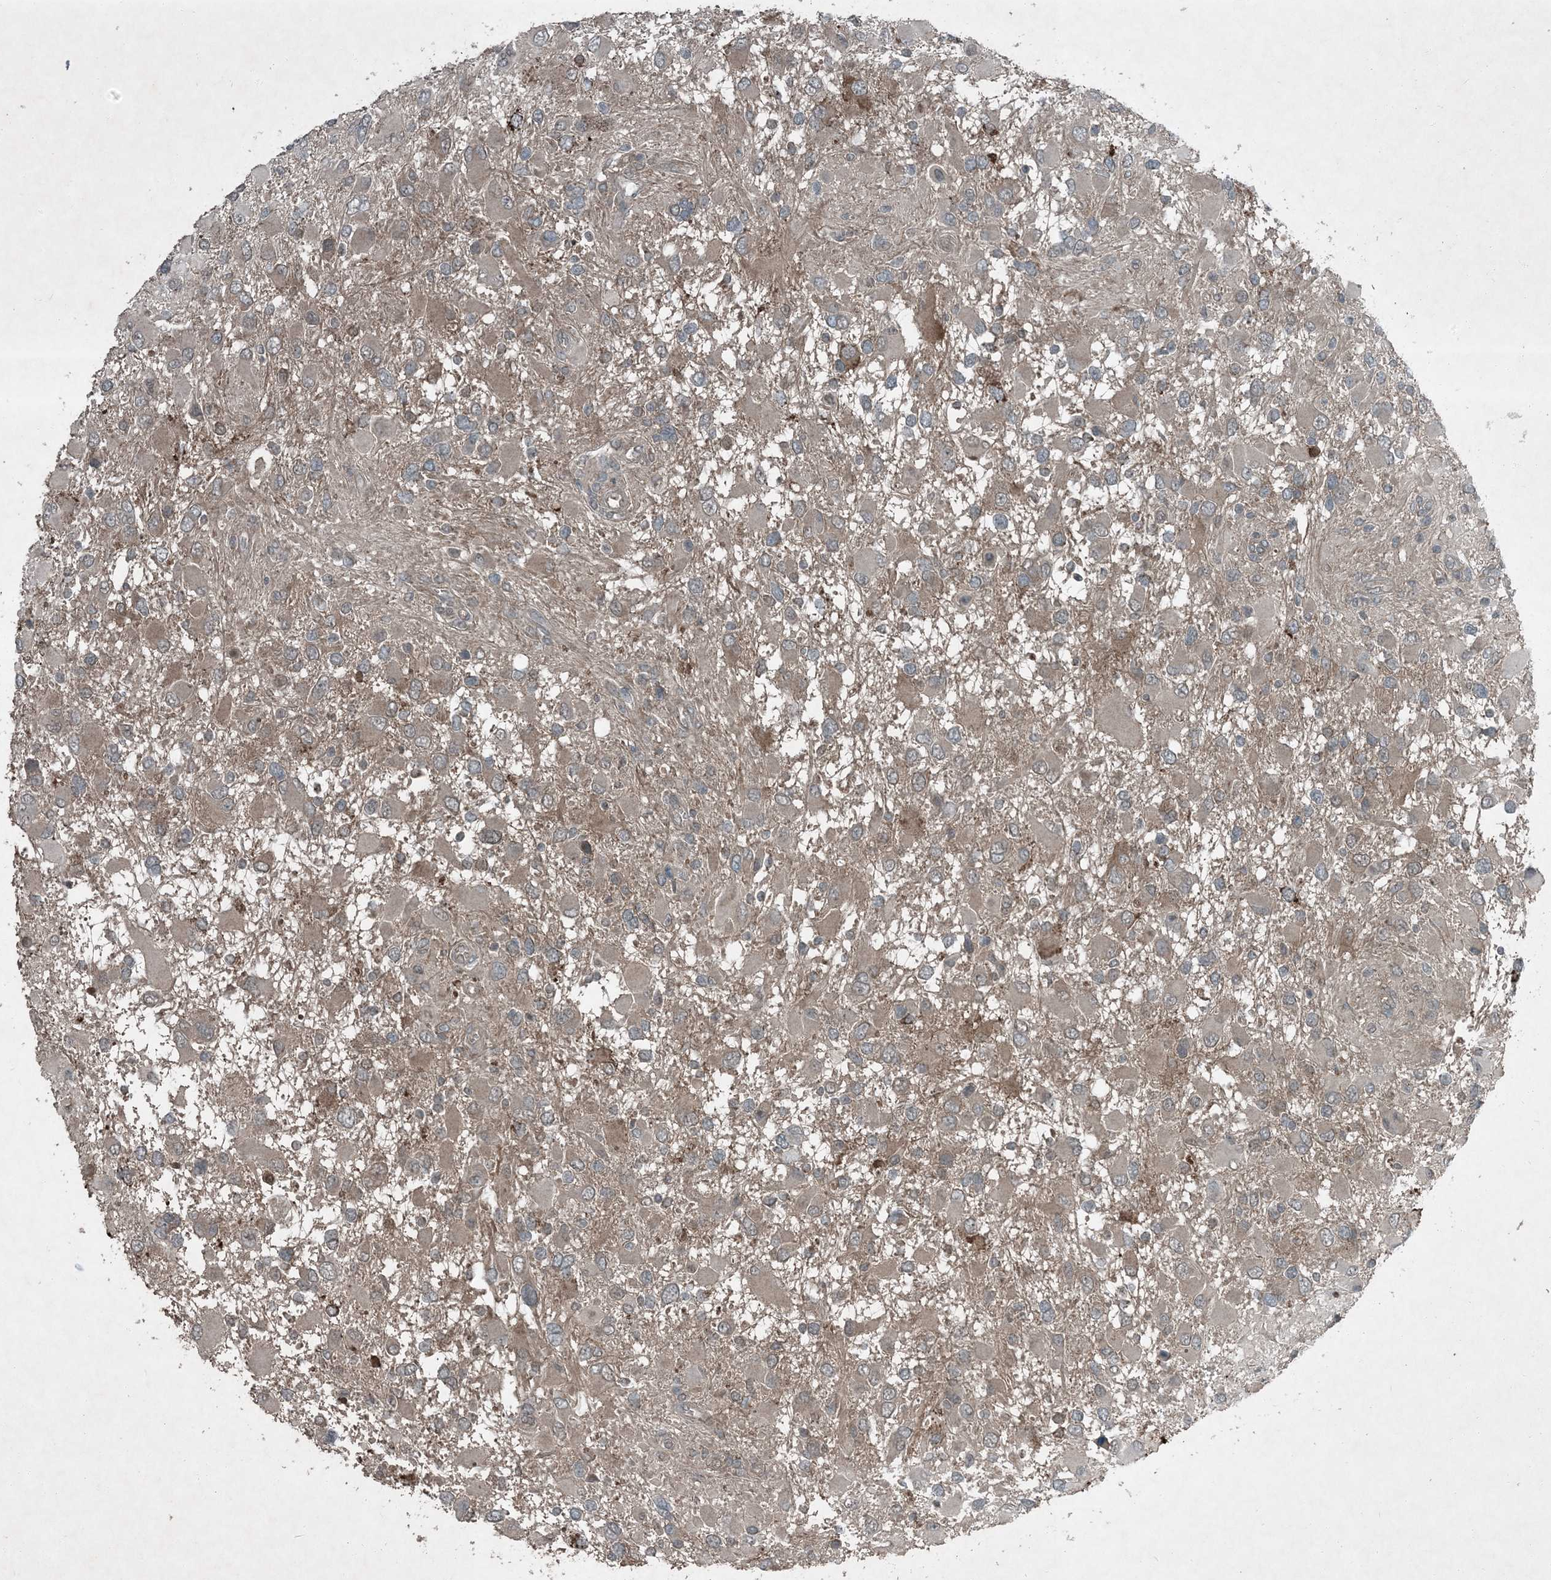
{"staining": {"intensity": "weak", "quantity": ">75%", "location": "cytoplasmic/membranous"}, "tissue": "glioma", "cell_type": "Tumor cells", "image_type": "cancer", "snomed": [{"axis": "morphology", "description": "Glioma, malignant, High grade"}, {"axis": "topography", "description": "Brain"}], "caption": "A high-resolution micrograph shows IHC staining of malignant high-grade glioma, which displays weak cytoplasmic/membranous positivity in about >75% of tumor cells.", "gene": "MDN1", "patient": {"sex": "male", "age": 53}}